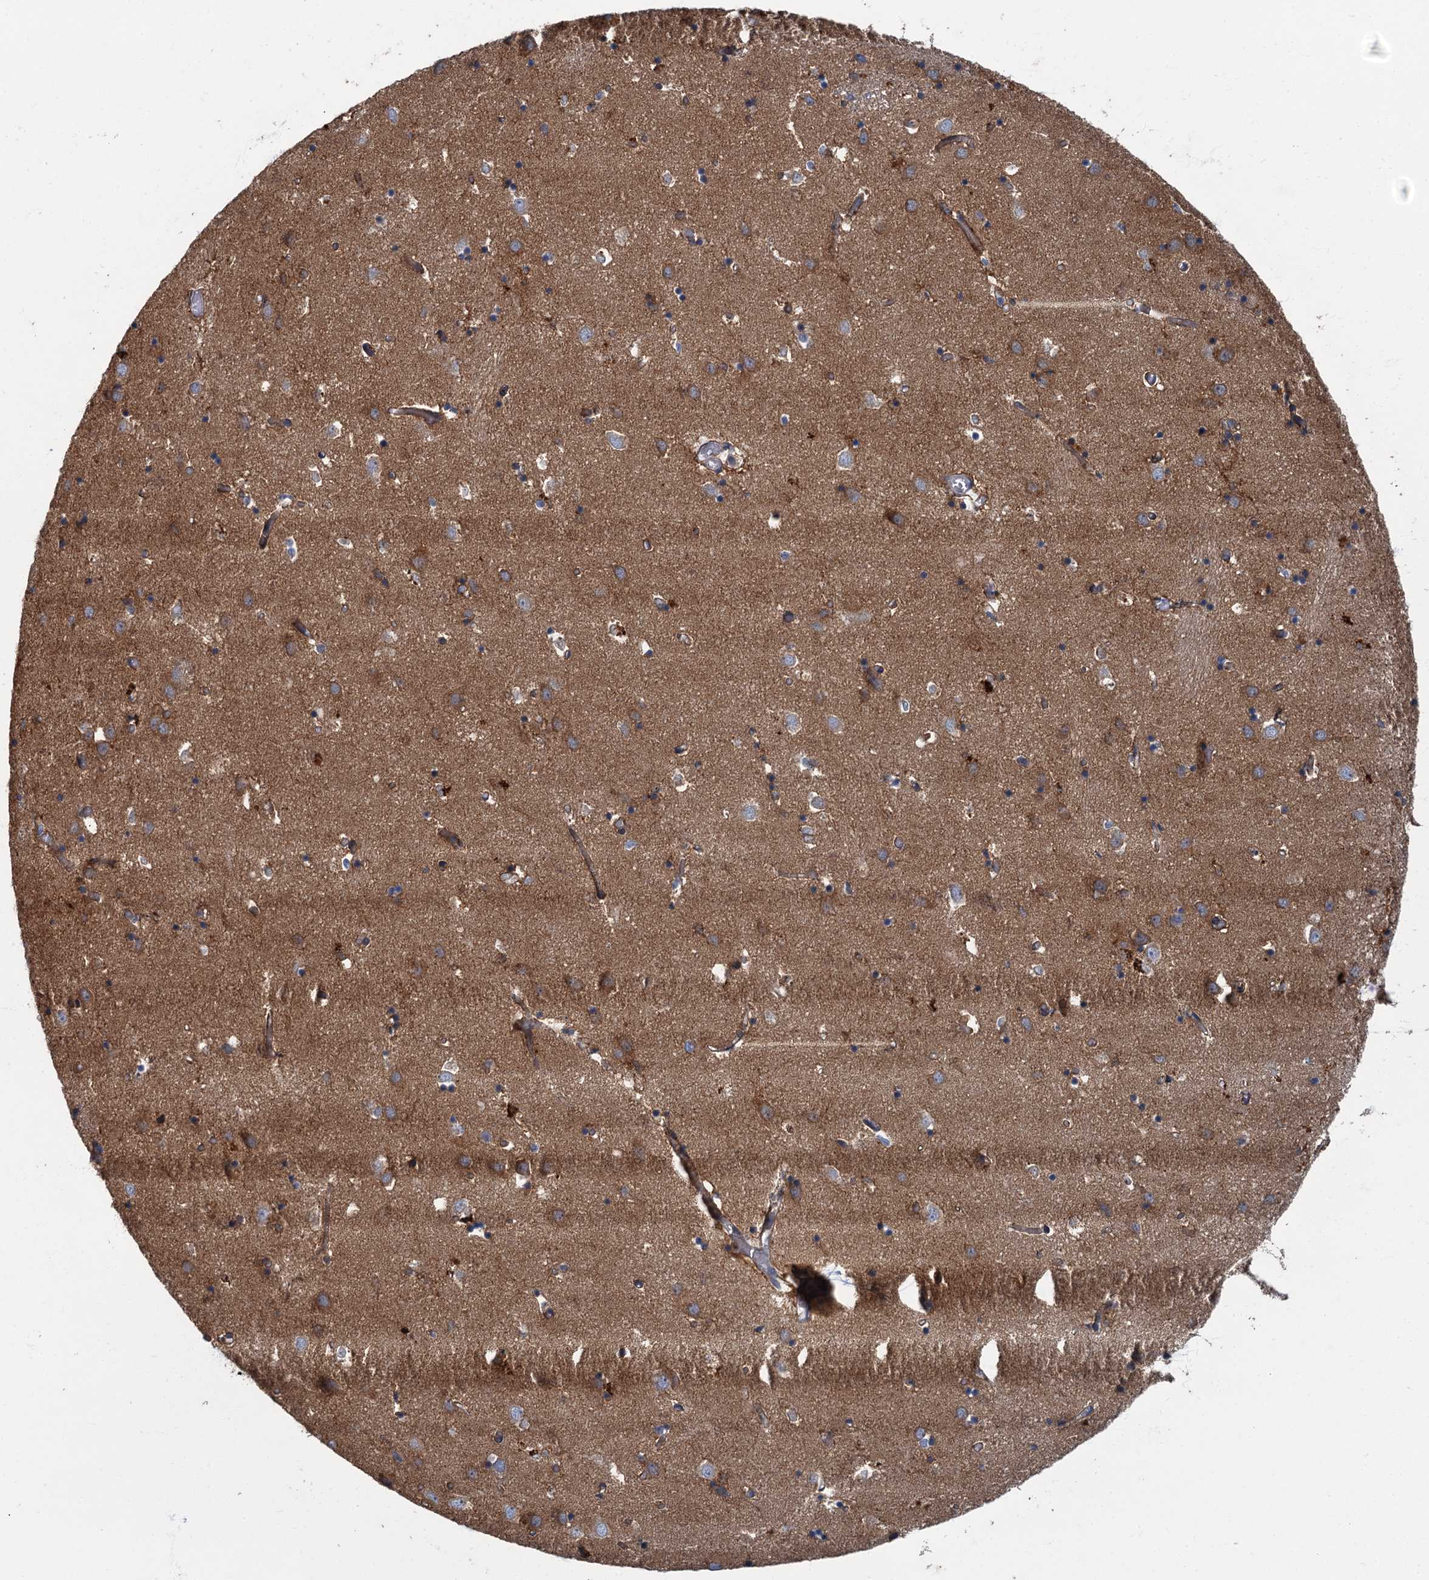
{"staining": {"intensity": "moderate", "quantity": "<25%", "location": "cytoplasmic/membranous"}, "tissue": "caudate", "cell_type": "Glial cells", "image_type": "normal", "snomed": [{"axis": "morphology", "description": "Normal tissue, NOS"}, {"axis": "topography", "description": "Lateral ventricle wall"}], "caption": "Glial cells reveal low levels of moderate cytoplasmic/membranous expression in approximately <25% of cells in benign human caudate. (DAB (3,3'-diaminobenzidine) IHC with brightfield microscopy, high magnification).", "gene": "SPDYC", "patient": {"sex": "male", "age": 70}}